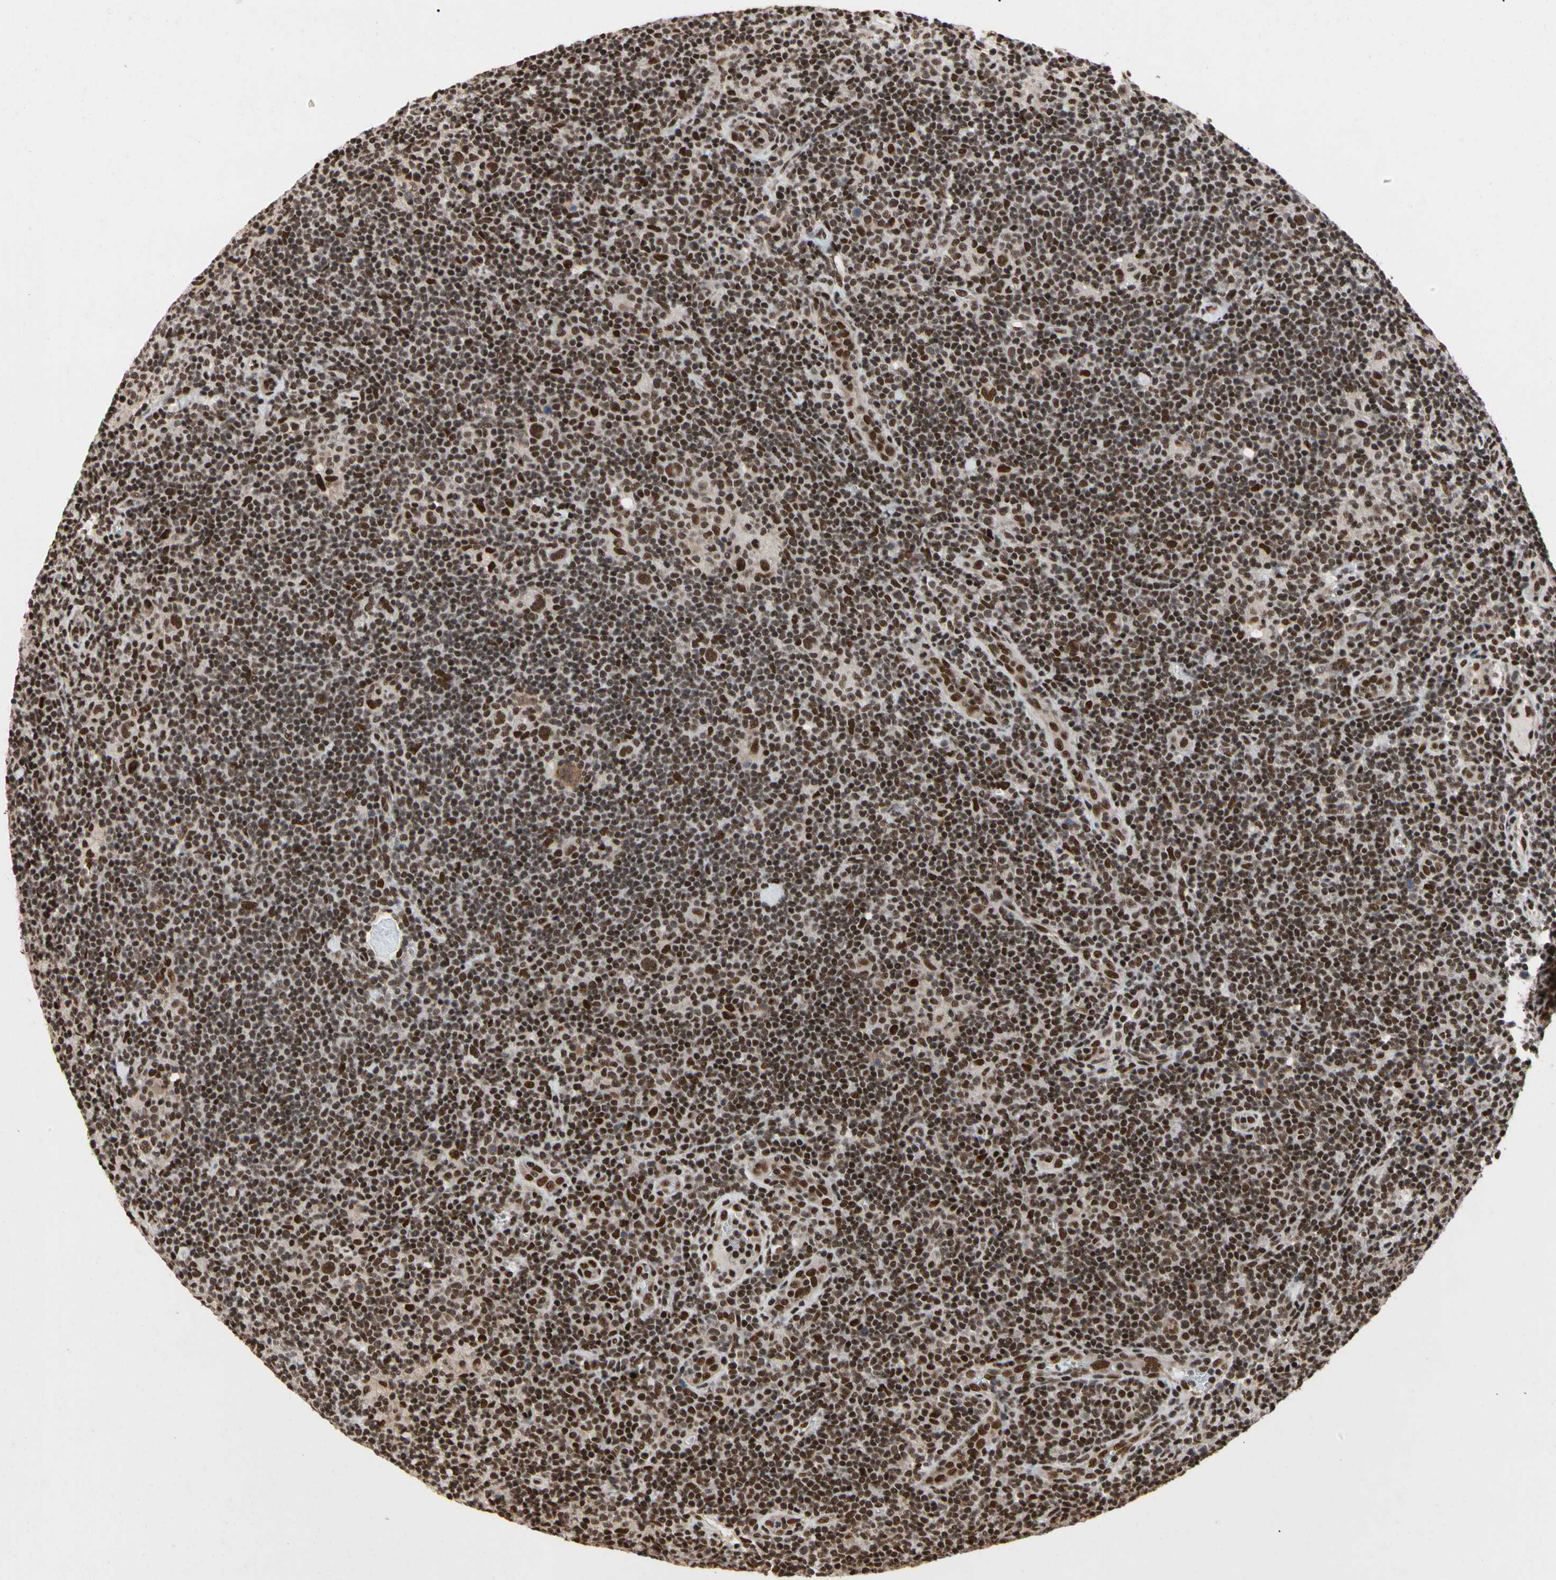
{"staining": {"intensity": "strong", "quantity": ">75%", "location": "nuclear"}, "tissue": "lymphoma", "cell_type": "Tumor cells", "image_type": "cancer", "snomed": [{"axis": "morphology", "description": "Hodgkin's disease, NOS"}, {"axis": "topography", "description": "Lymph node"}], "caption": "Lymphoma stained for a protein exhibits strong nuclear positivity in tumor cells.", "gene": "FAM98B", "patient": {"sex": "female", "age": 57}}